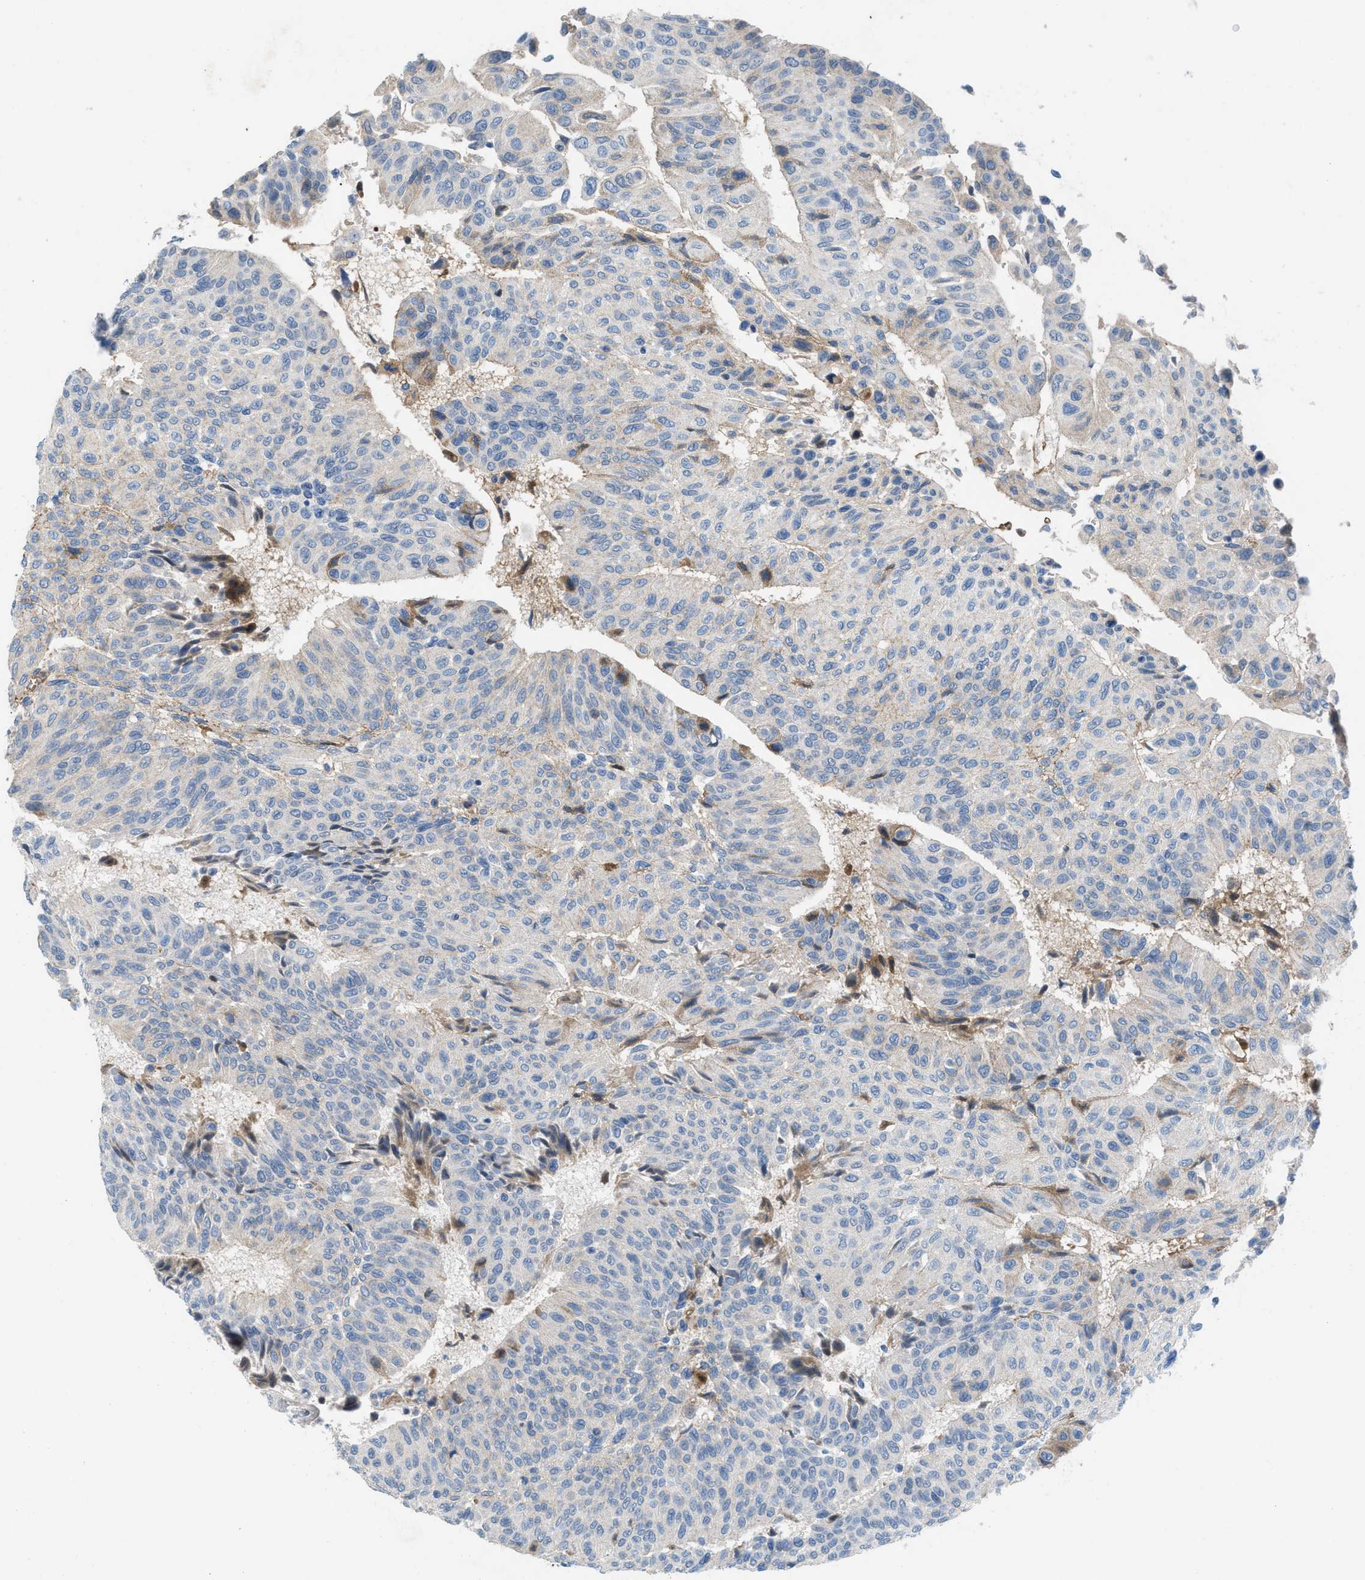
{"staining": {"intensity": "negative", "quantity": "none", "location": "none"}, "tissue": "urothelial cancer", "cell_type": "Tumor cells", "image_type": "cancer", "snomed": [{"axis": "morphology", "description": "Urothelial carcinoma, High grade"}, {"axis": "topography", "description": "Urinary bladder"}], "caption": "The image reveals no staining of tumor cells in urothelial carcinoma (high-grade).", "gene": "HPX", "patient": {"sex": "male", "age": 66}}